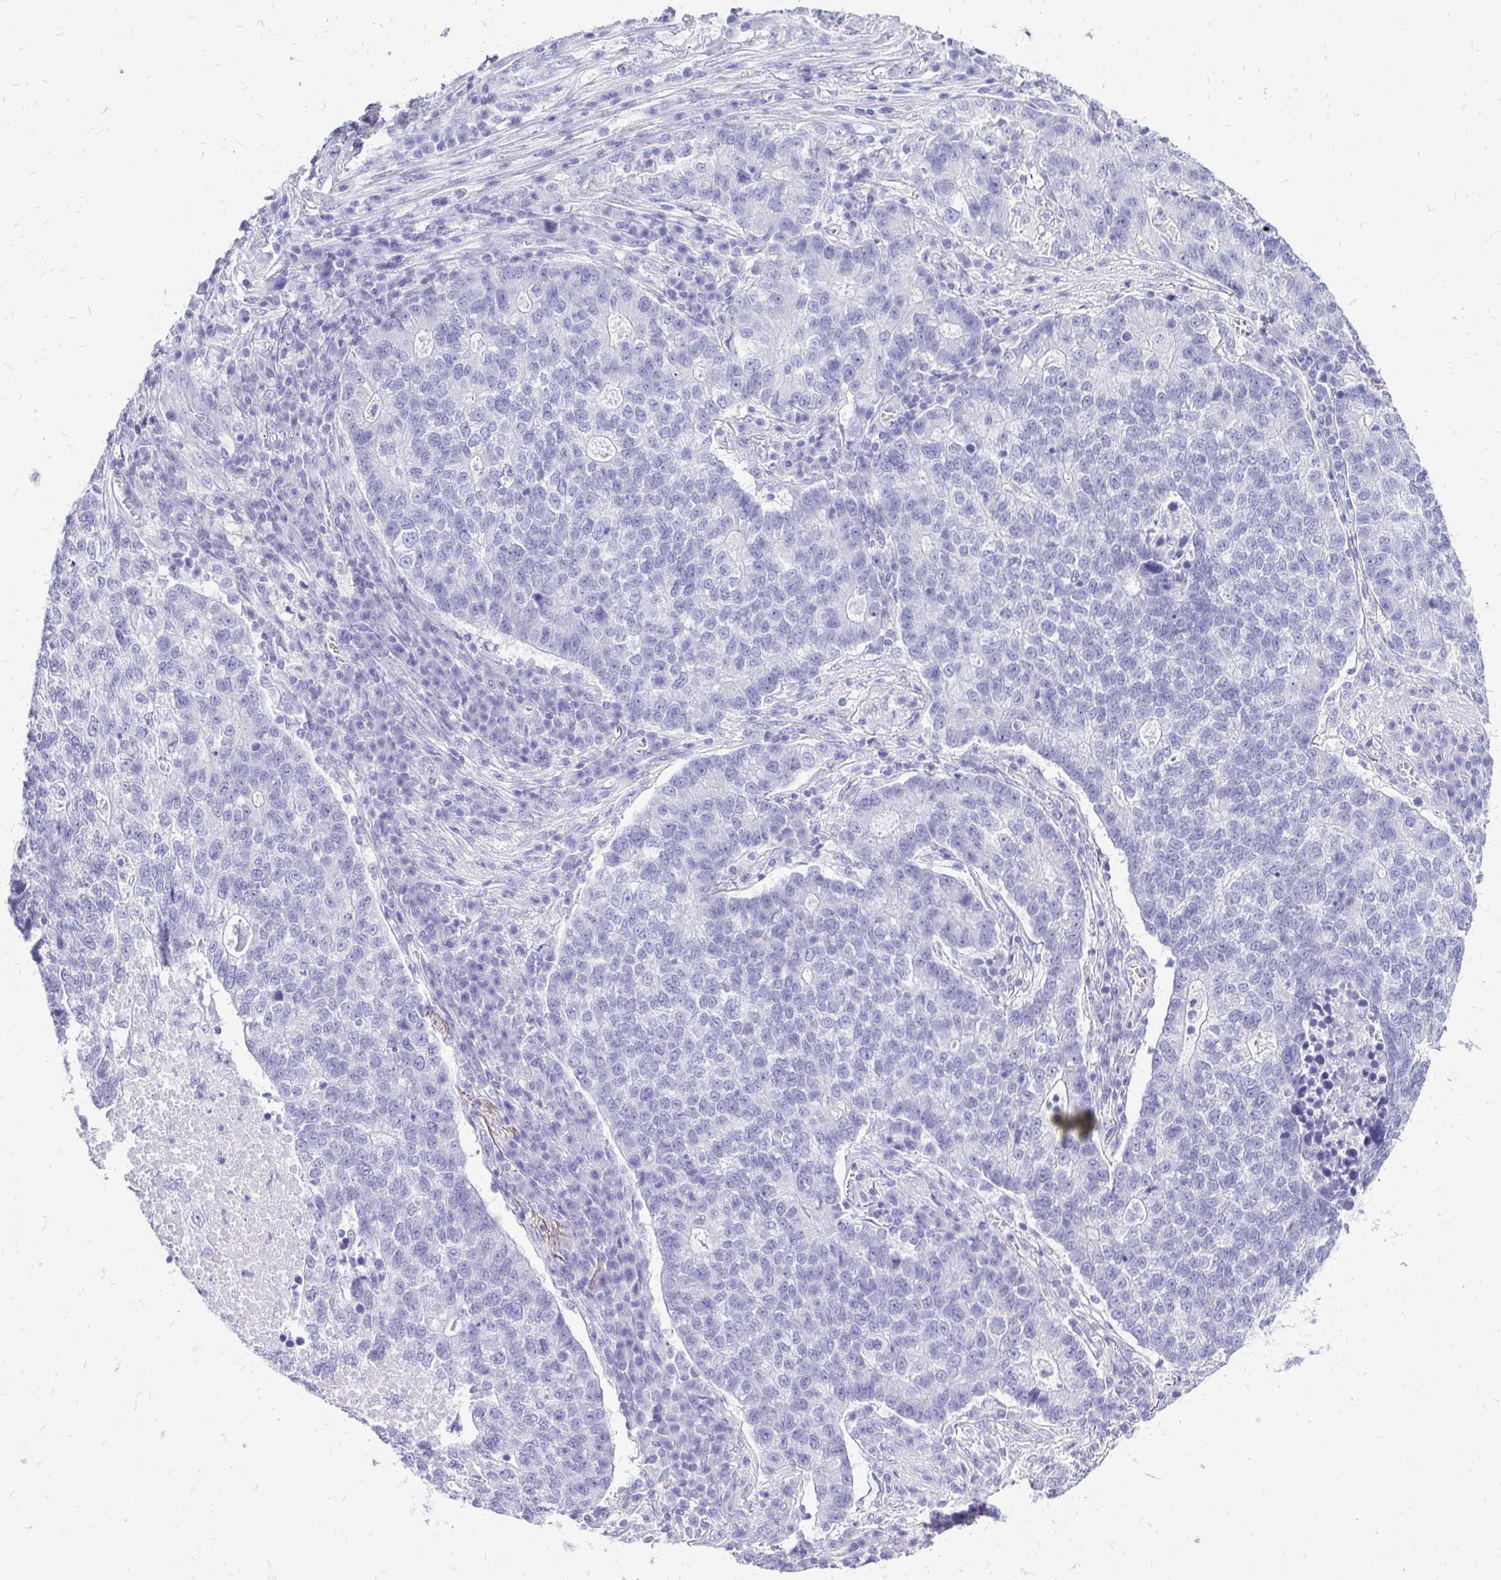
{"staining": {"intensity": "negative", "quantity": "none", "location": "none"}, "tissue": "lung cancer", "cell_type": "Tumor cells", "image_type": "cancer", "snomed": [{"axis": "morphology", "description": "Adenocarcinoma, NOS"}, {"axis": "topography", "description": "Lung"}], "caption": "Immunohistochemical staining of human lung cancer (adenocarcinoma) demonstrates no significant staining in tumor cells.", "gene": "SLC32A1", "patient": {"sex": "male", "age": 57}}